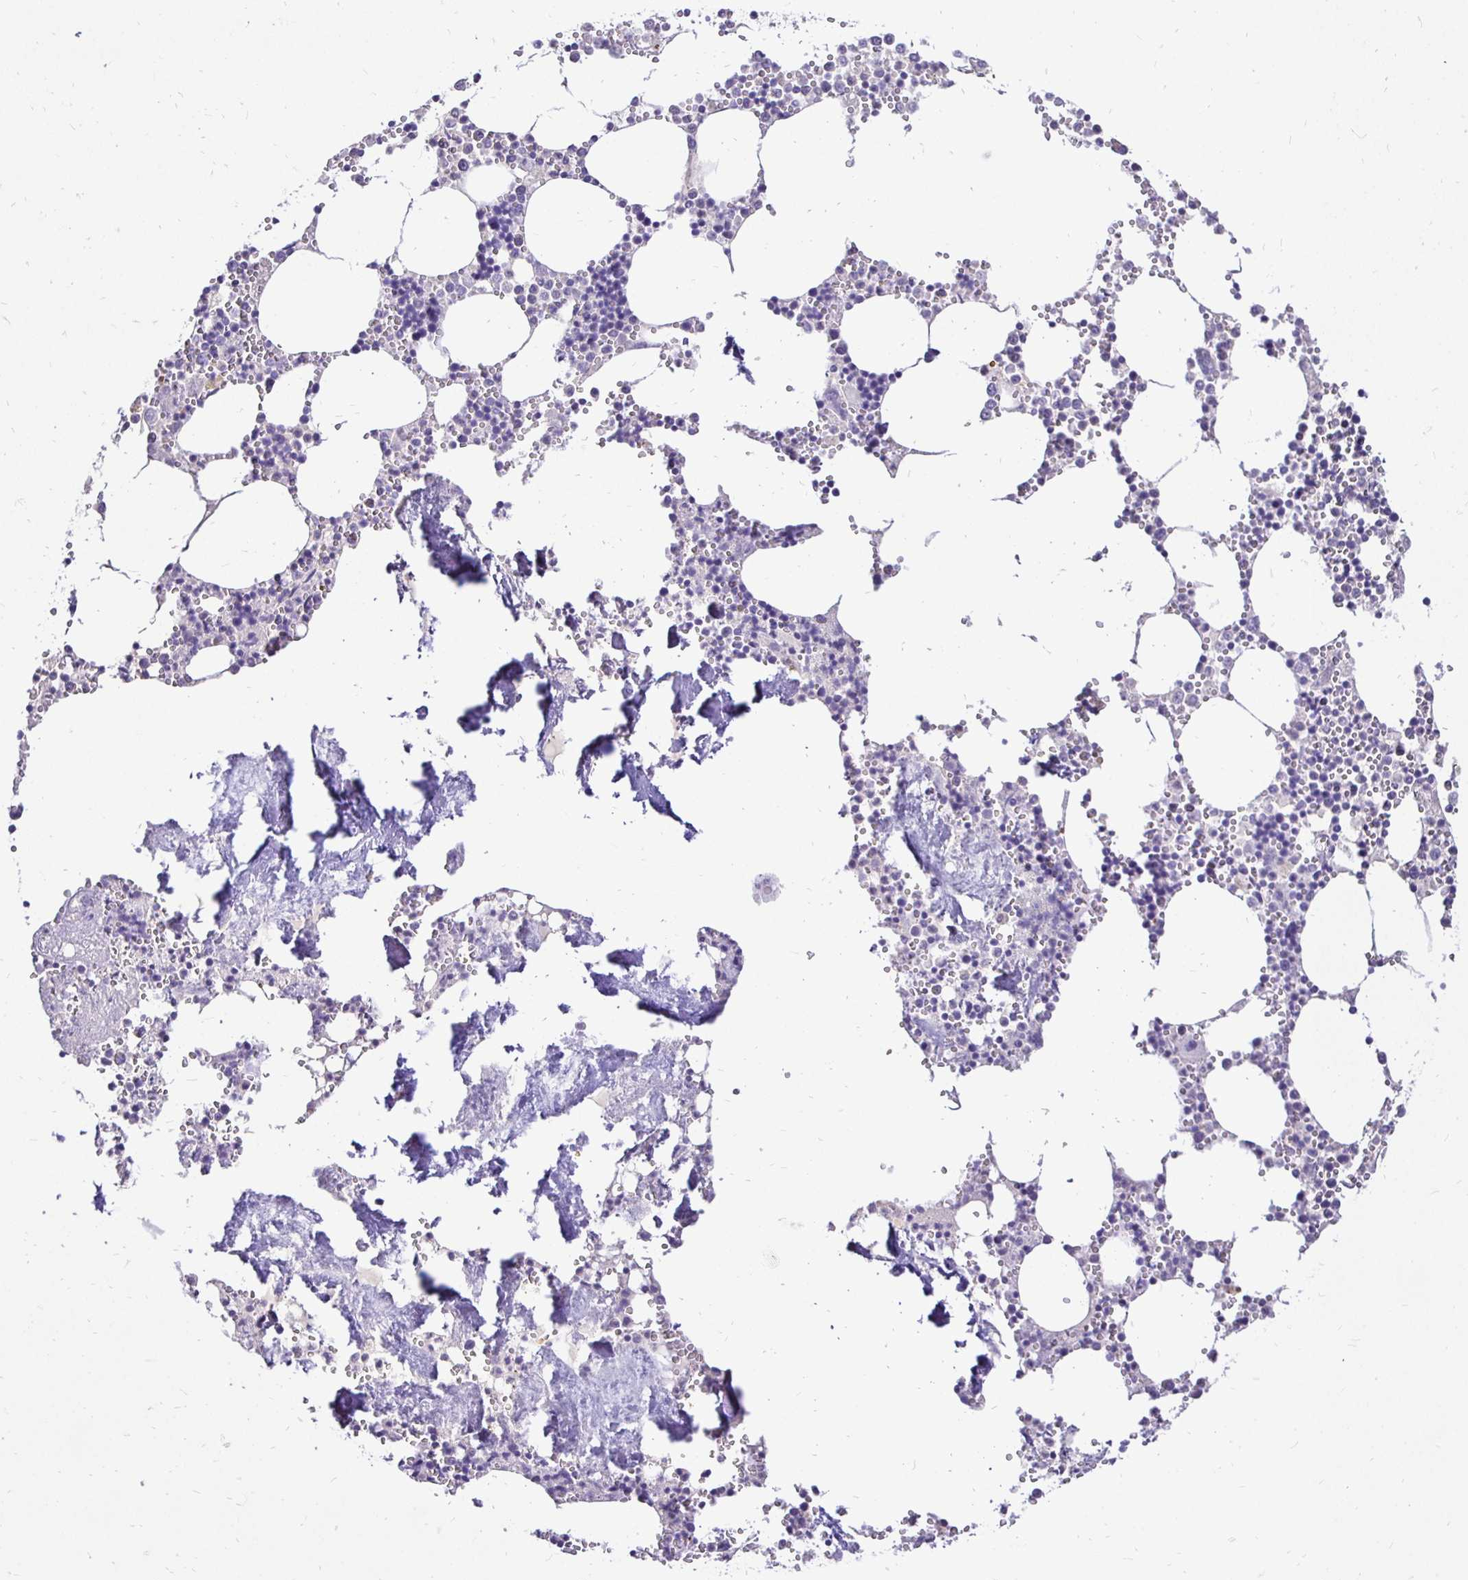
{"staining": {"intensity": "negative", "quantity": "none", "location": "none"}, "tissue": "bone marrow", "cell_type": "Hematopoietic cells", "image_type": "normal", "snomed": [{"axis": "morphology", "description": "Normal tissue, NOS"}, {"axis": "topography", "description": "Bone marrow"}], "caption": "The image shows no significant expression in hematopoietic cells of bone marrow. Nuclei are stained in blue.", "gene": "TAF1D", "patient": {"sex": "male", "age": 54}}